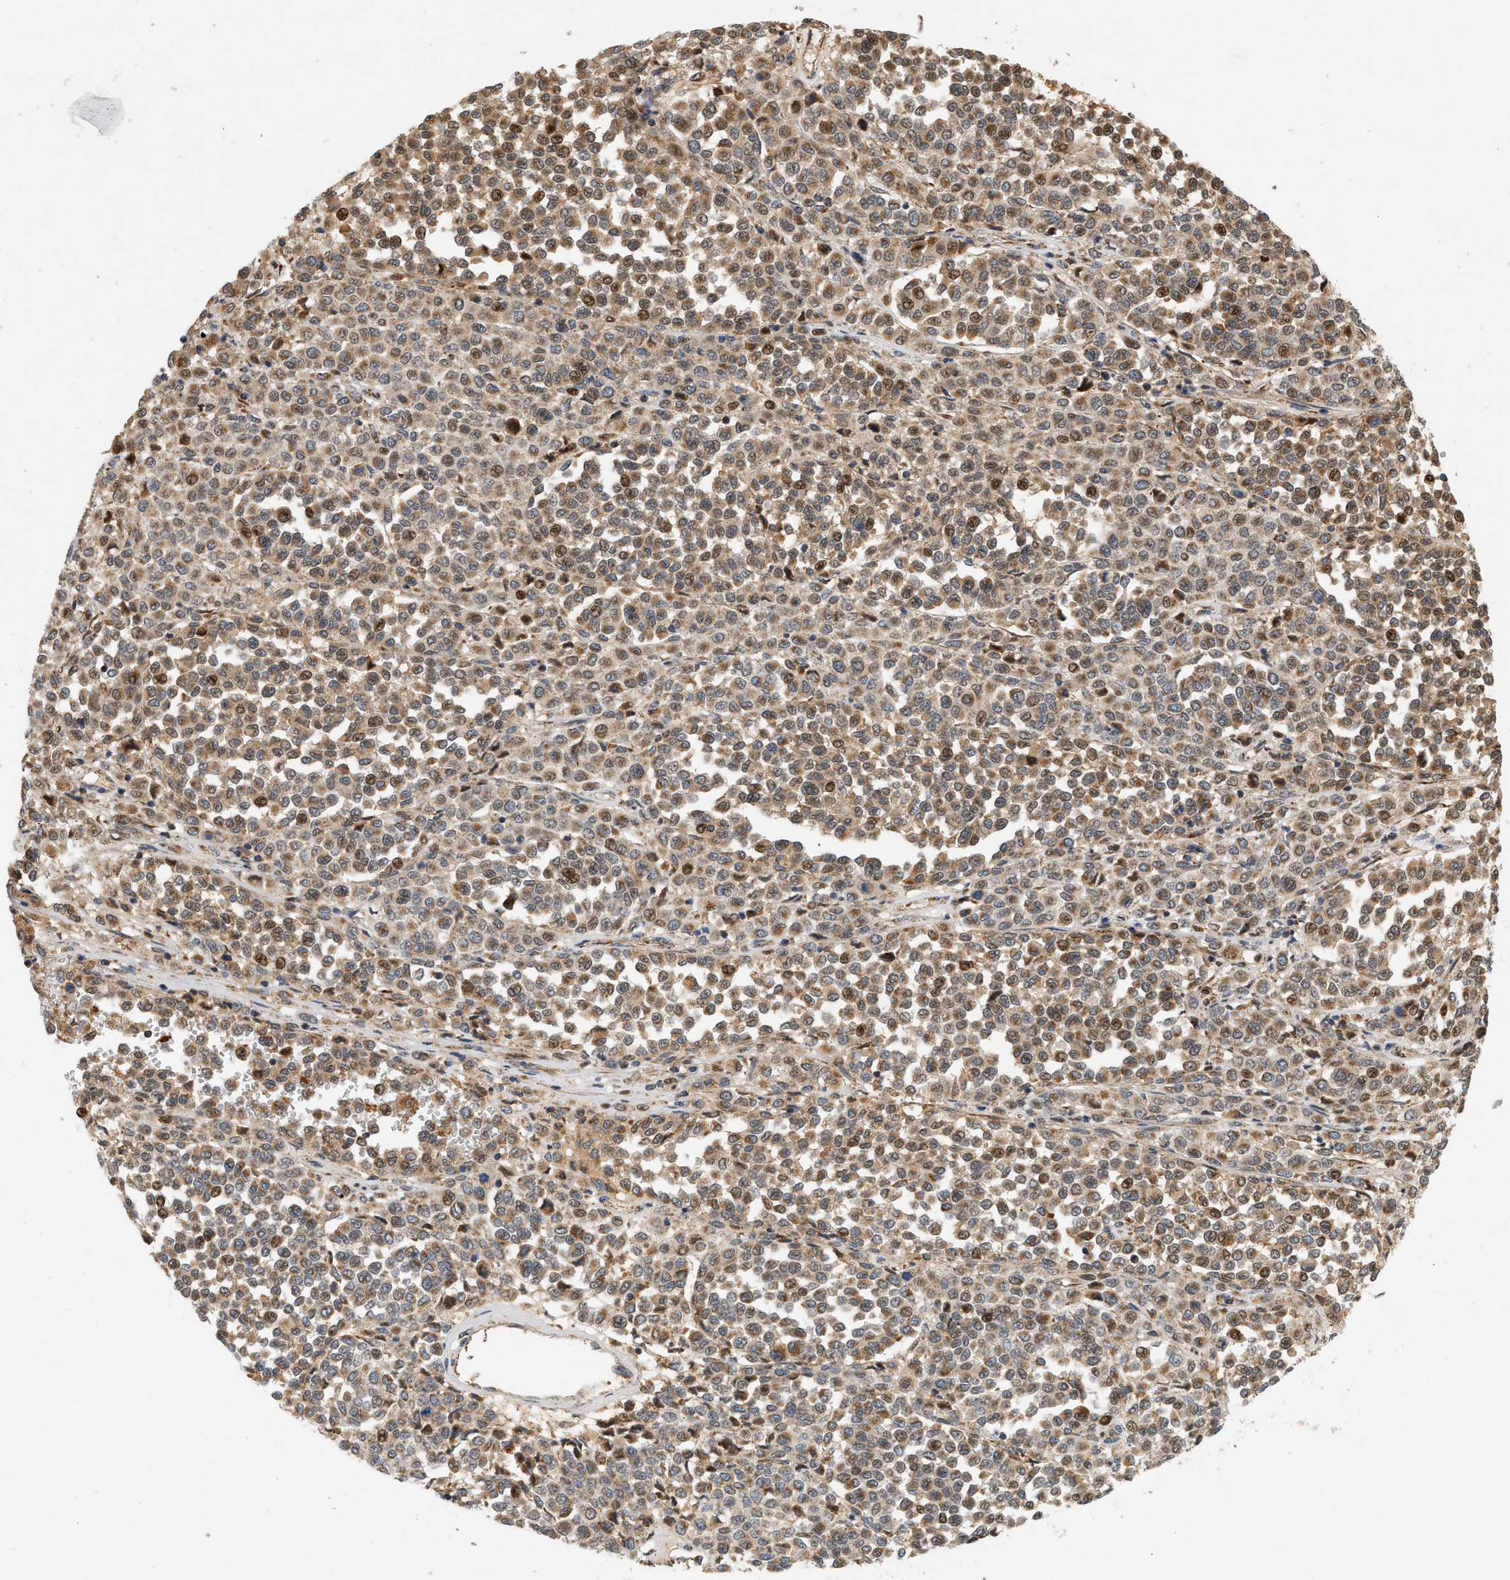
{"staining": {"intensity": "moderate", "quantity": ">75%", "location": "cytoplasmic/membranous"}, "tissue": "melanoma", "cell_type": "Tumor cells", "image_type": "cancer", "snomed": [{"axis": "morphology", "description": "Malignant melanoma, Metastatic site"}, {"axis": "topography", "description": "Pancreas"}], "caption": "Melanoma stained with DAB immunohistochemistry reveals medium levels of moderate cytoplasmic/membranous positivity in about >75% of tumor cells.", "gene": "MCU", "patient": {"sex": "female", "age": 30}}